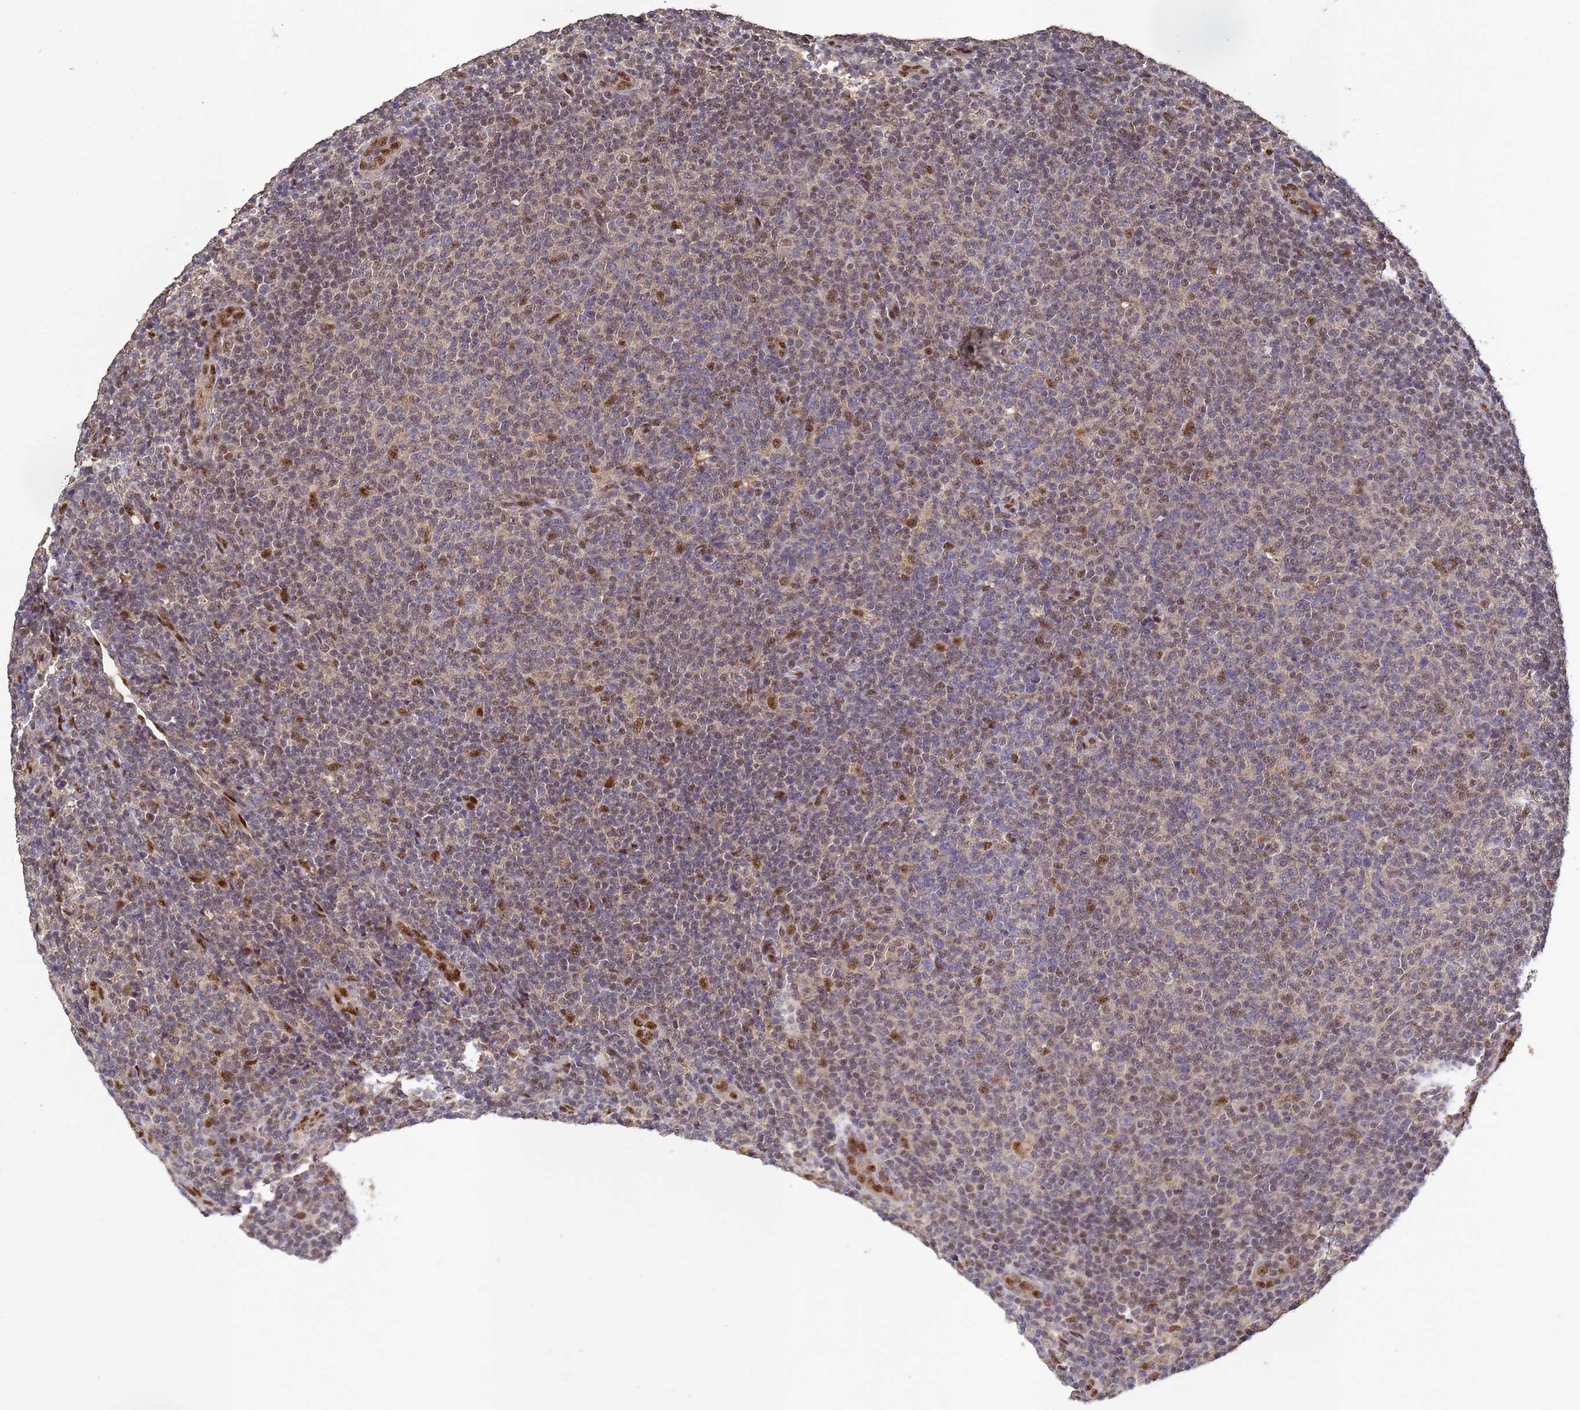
{"staining": {"intensity": "moderate", "quantity": "<25%", "location": "nuclear"}, "tissue": "lymphoma", "cell_type": "Tumor cells", "image_type": "cancer", "snomed": [{"axis": "morphology", "description": "Malignant lymphoma, non-Hodgkin's type, Low grade"}, {"axis": "topography", "description": "Lymph node"}], "caption": "Immunohistochemical staining of malignant lymphoma, non-Hodgkin's type (low-grade) displays low levels of moderate nuclear staining in approximately <25% of tumor cells. (brown staining indicates protein expression, while blue staining denotes nuclei).", "gene": "SECISBP2", "patient": {"sex": "male", "age": 66}}